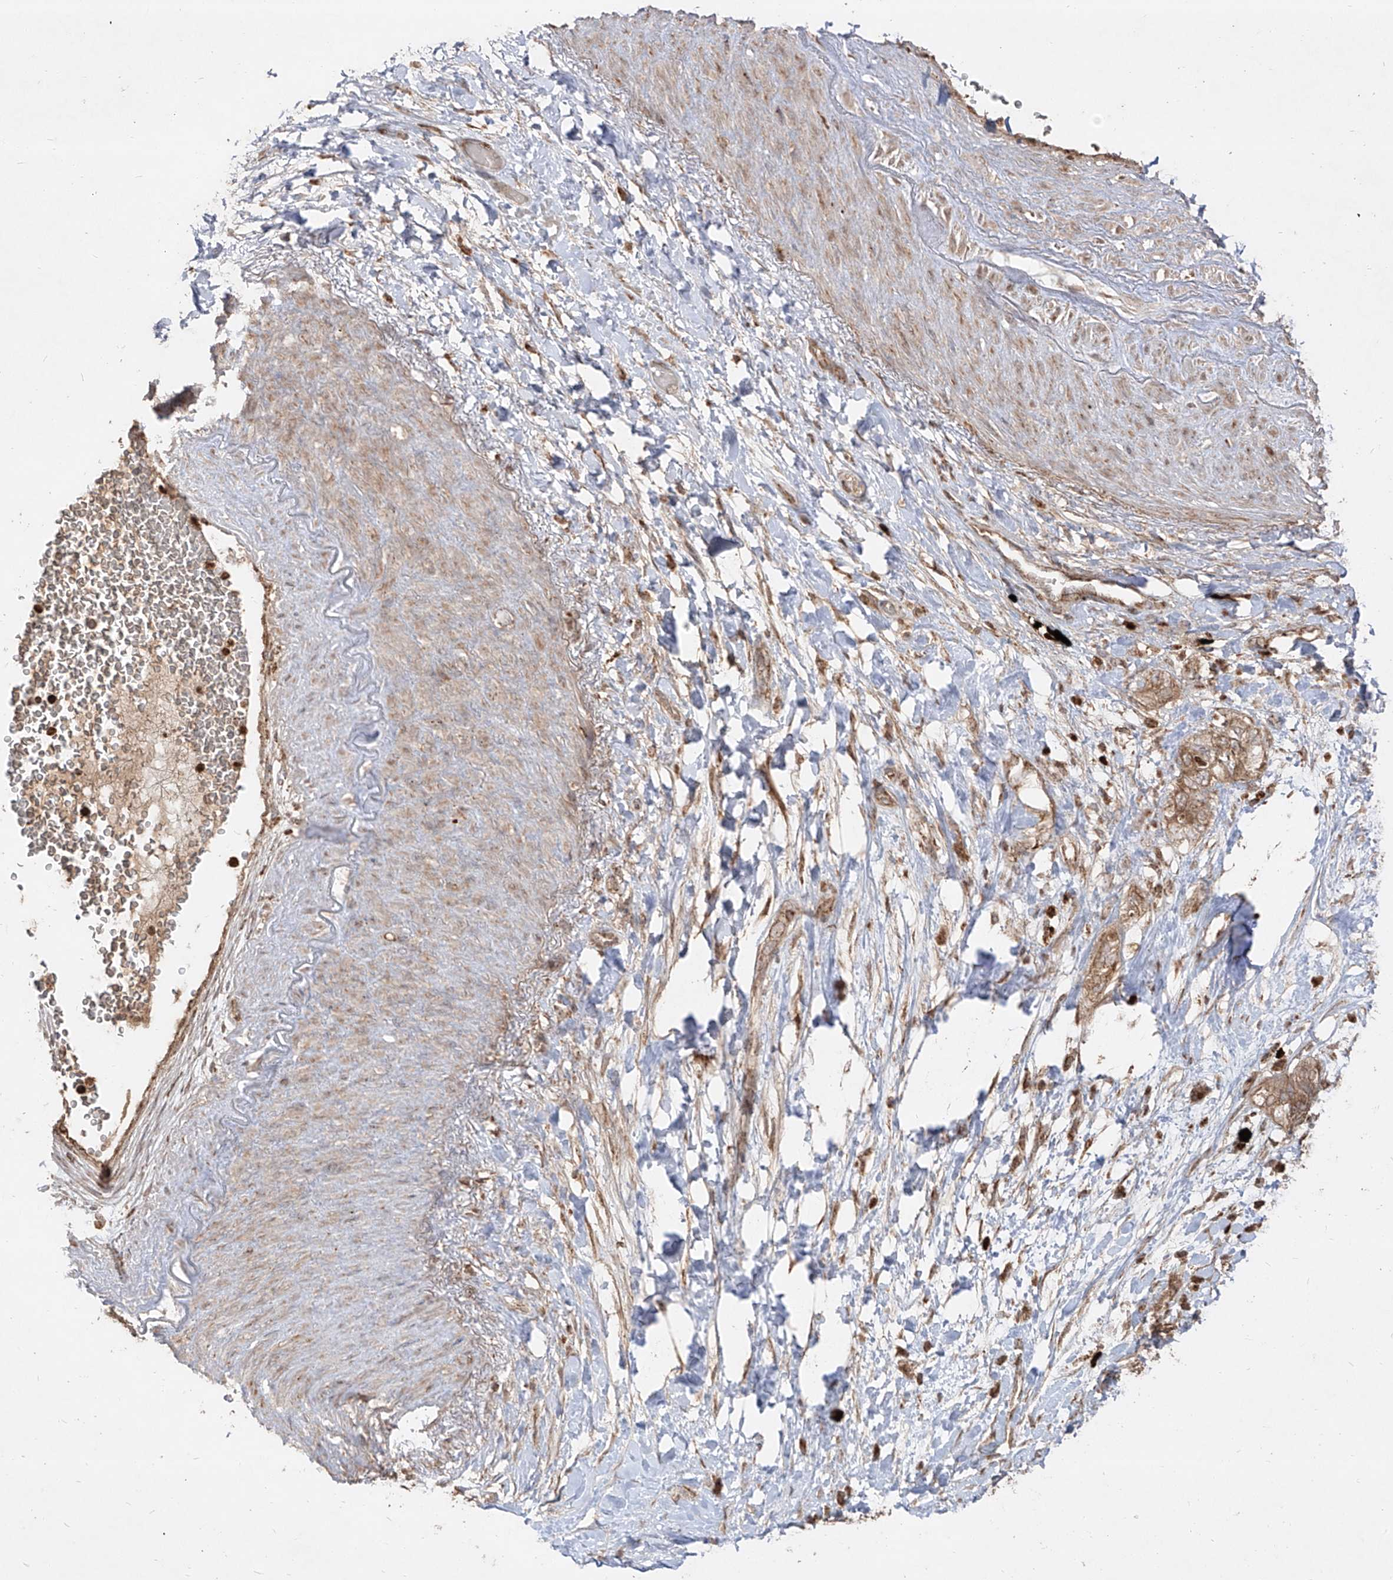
{"staining": {"intensity": "moderate", "quantity": ">75%", "location": "cytoplasmic/membranous"}, "tissue": "pancreatic cancer", "cell_type": "Tumor cells", "image_type": "cancer", "snomed": [{"axis": "morphology", "description": "Adenocarcinoma, NOS"}, {"axis": "topography", "description": "Pancreas"}], "caption": "Moderate cytoplasmic/membranous expression for a protein is identified in about >75% of tumor cells of pancreatic cancer using immunohistochemistry (IHC).", "gene": "AIM2", "patient": {"sex": "female", "age": 73}}